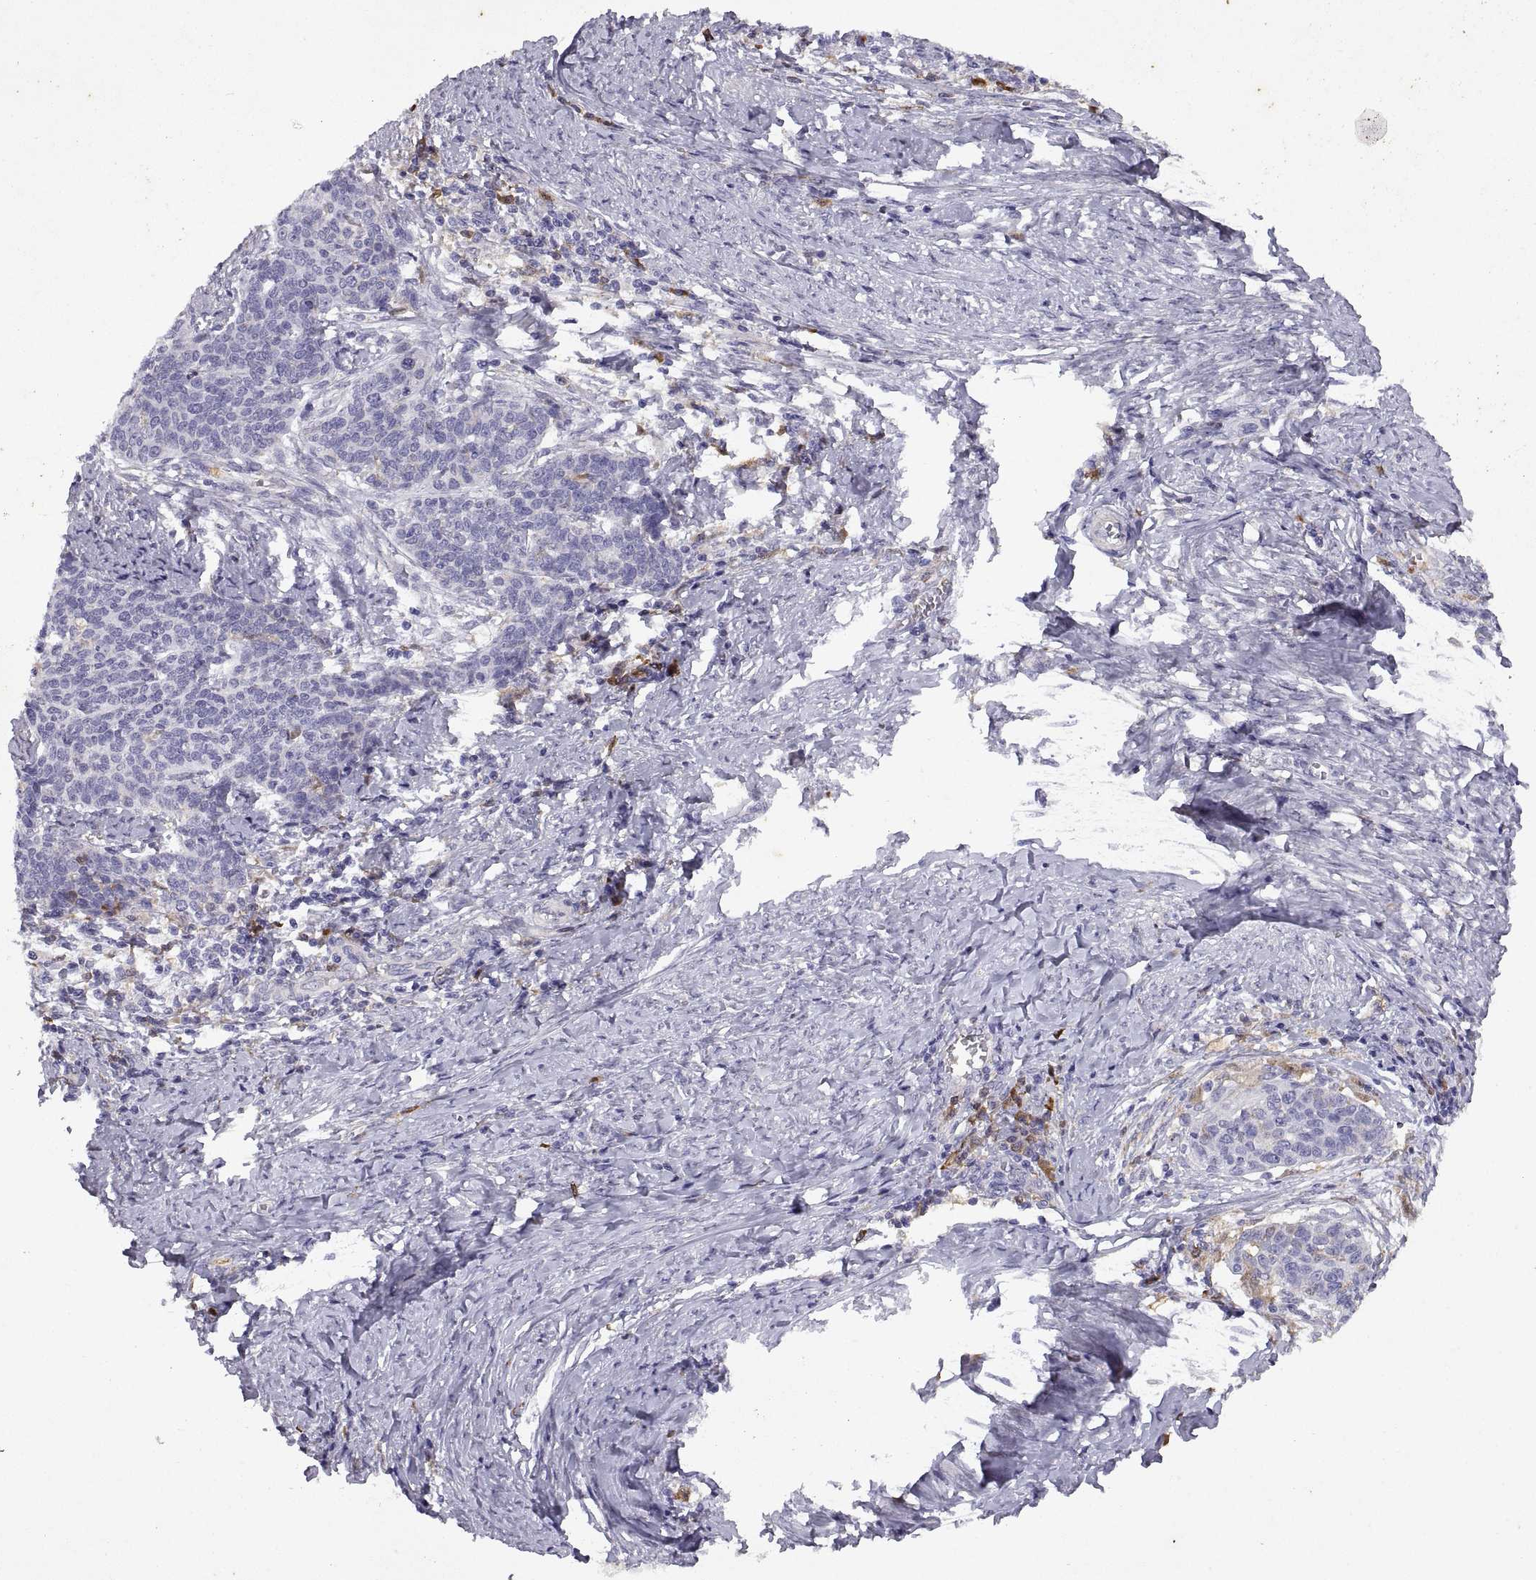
{"staining": {"intensity": "negative", "quantity": "none", "location": "none"}, "tissue": "cervical cancer", "cell_type": "Tumor cells", "image_type": "cancer", "snomed": [{"axis": "morphology", "description": "Squamous cell carcinoma, NOS"}, {"axis": "topography", "description": "Cervix"}], "caption": "Immunohistochemistry (IHC) photomicrograph of neoplastic tissue: cervical cancer stained with DAB shows no significant protein positivity in tumor cells. (DAB (3,3'-diaminobenzidine) IHC with hematoxylin counter stain).", "gene": "DOK3", "patient": {"sex": "female", "age": 39}}